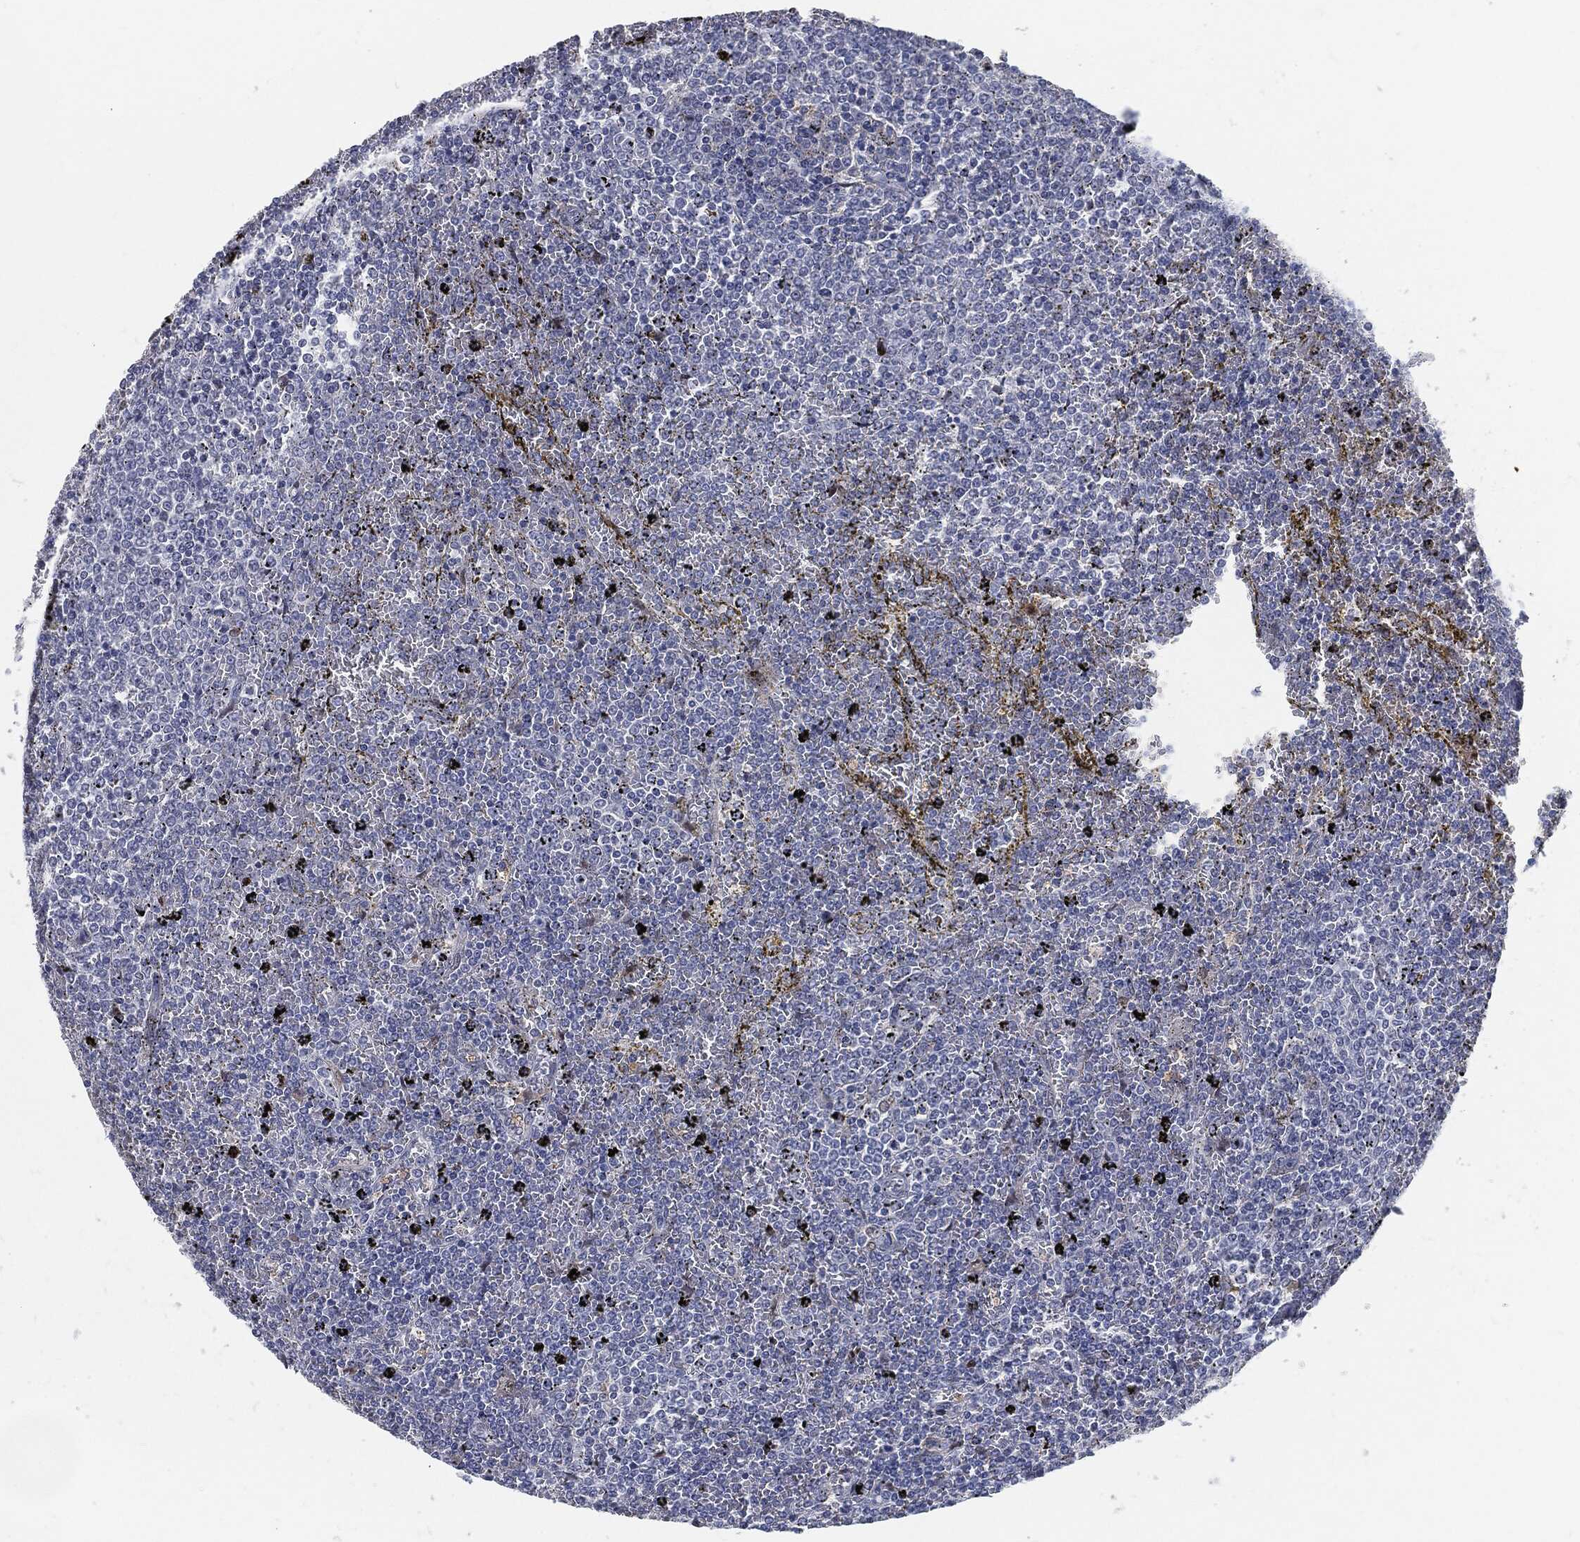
{"staining": {"intensity": "negative", "quantity": "none", "location": "none"}, "tissue": "lymphoma", "cell_type": "Tumor cells", "image_type": "cancer", "snomed": [{"axis": "morphology", "description": "Malignant lymphoma, non-Hodgkin's type, Low grade"}, {"axis": "topography", "description": "Spleen"}], "caption": "A high-resolution photomicrograph shows immunohistochemistry (IHC) staining of lymphoma, which shows no significant staining in tumor cells.", "gene": "PROM1", "patient": {"sex": "female", "age": 77}}